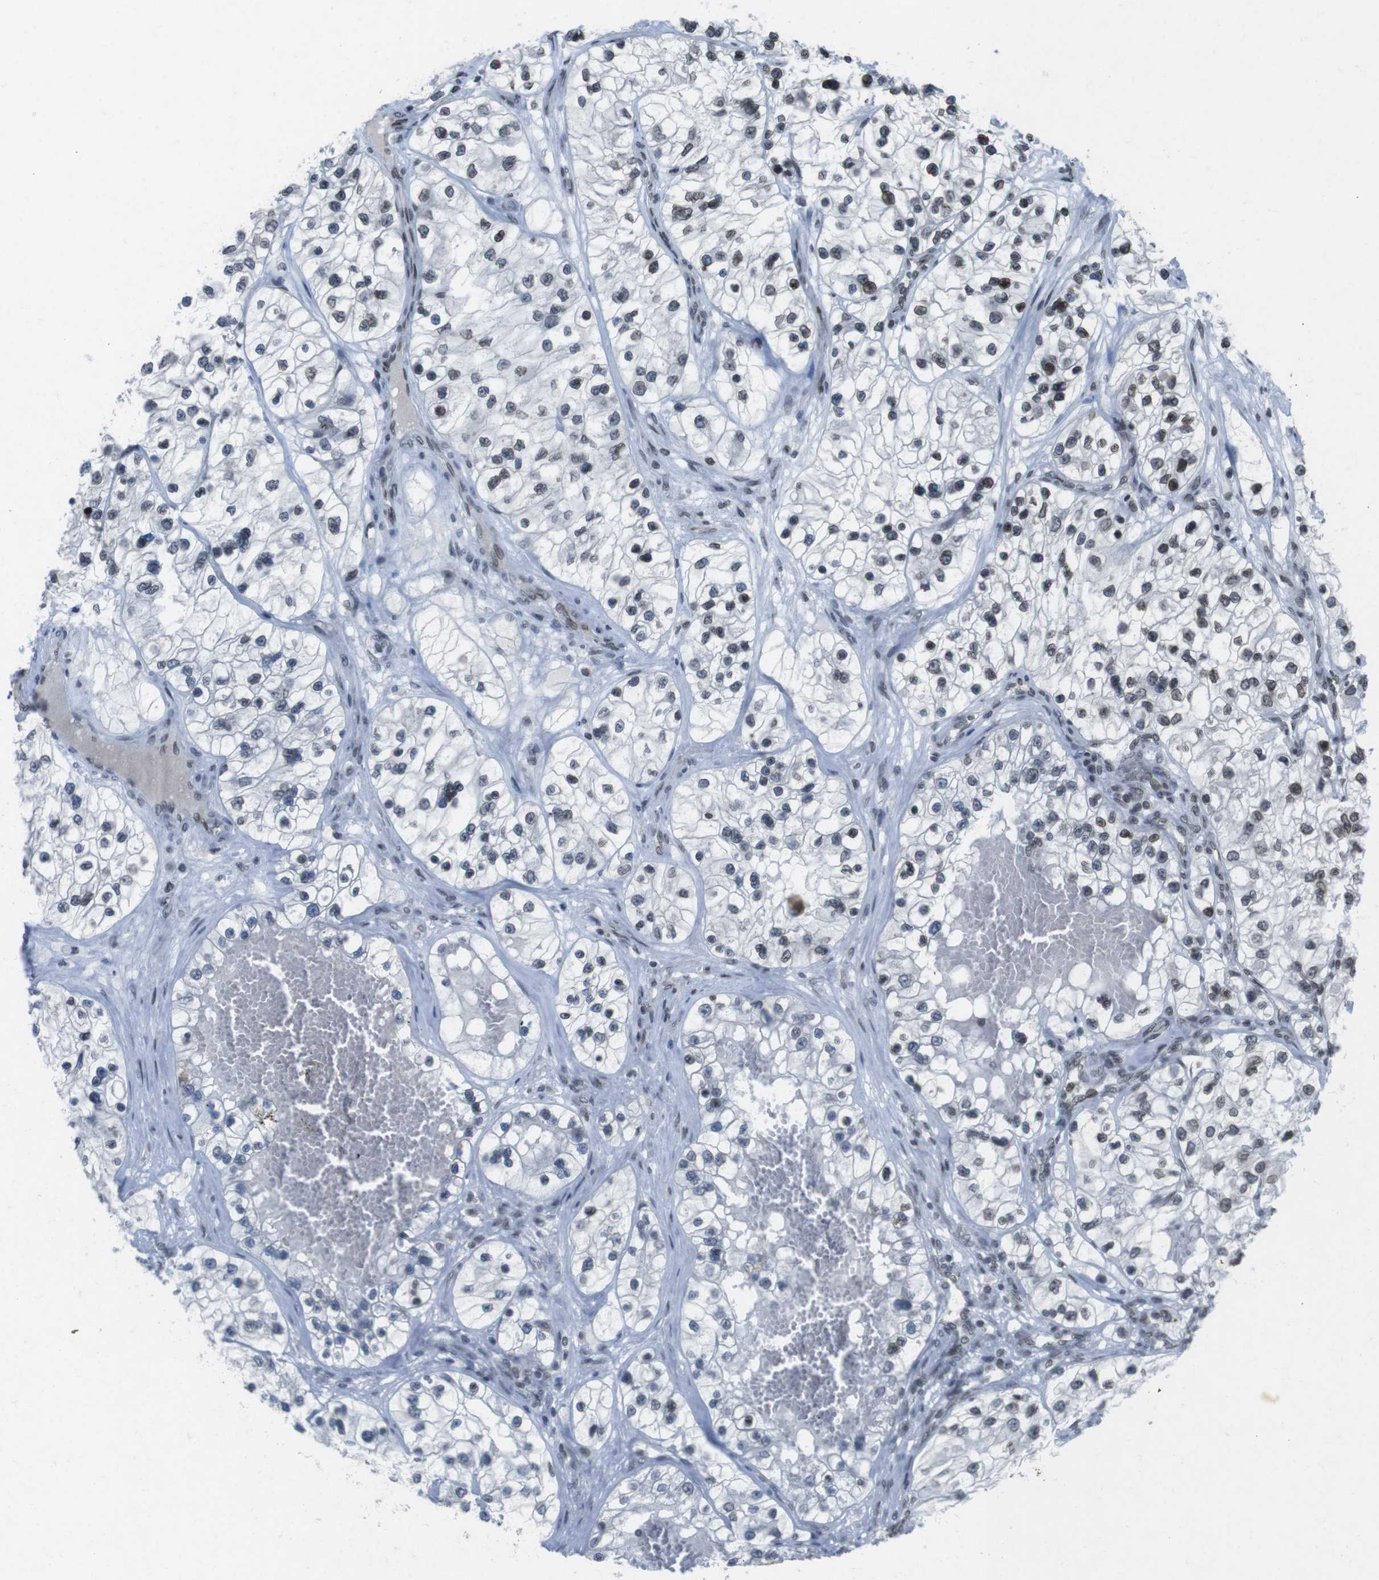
{"staining": {"intensity": "moderate", "quantity": "25%-75%", "location": "nuclear"}, "tissue": "renal cancer", "cell_type": "Tumor cells", "image_type": "cancer", "snomed": [{"axis": "morphology", "description": "Adenocarcinoma, NOS"}, {"axis": "topography", "description": "Kidney"}], "caption": "Immunohistochemical staining of renal cancer shows medium levels of moderate nuclear protein staining in about 25%-75% of tumor cells.", "gene": "MAD1L1", "patient": {"sex": "female", "age": 57}}